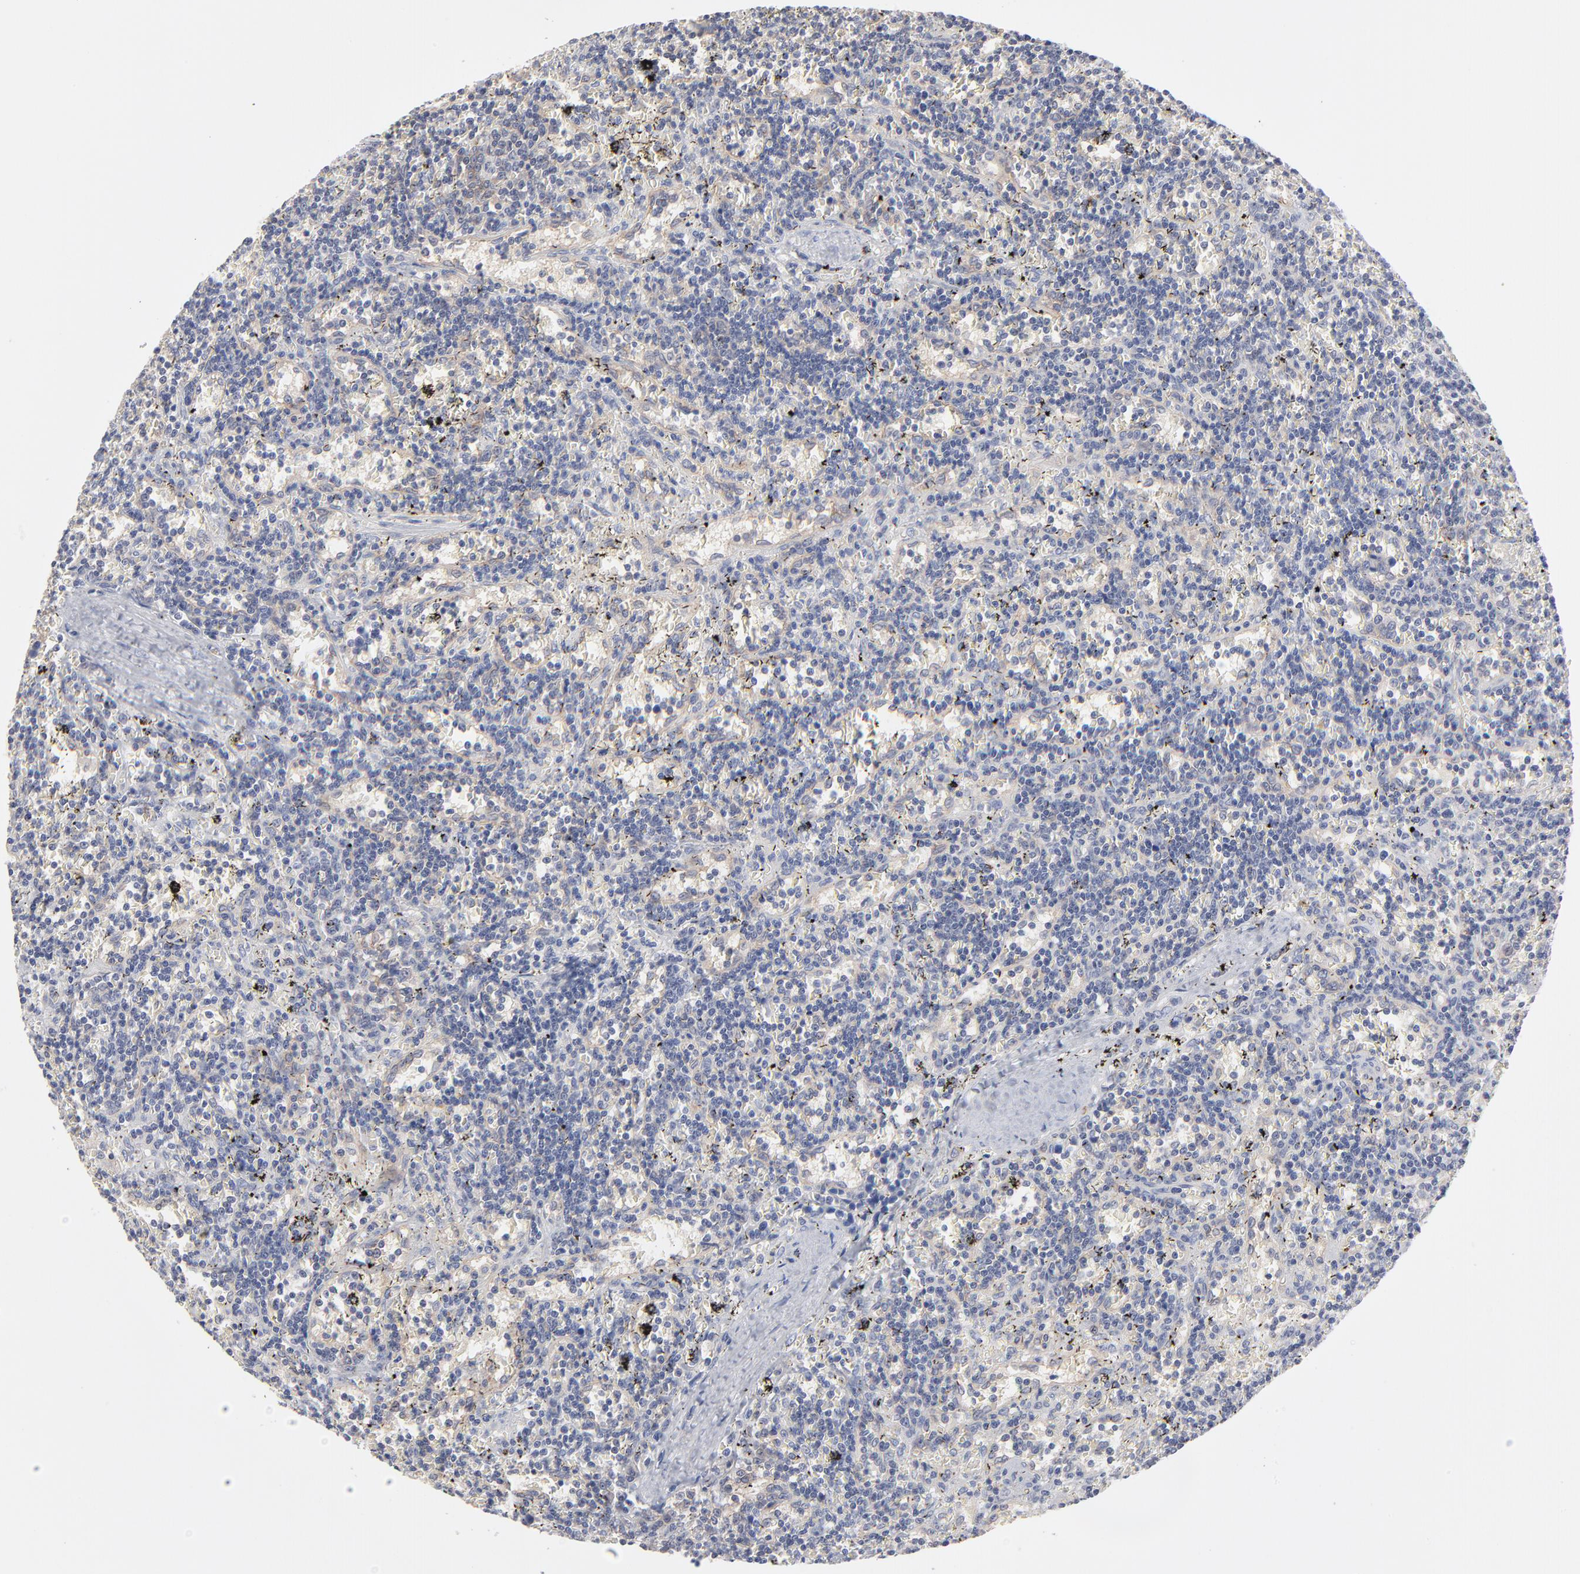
{"staining": {"intensity": "weak", "quantity": "<25%", "location": "cytoplasmic/membranous"}, "tissue": "lymphoma", "cell_type": "Tumor cells", "image_type": "cancer", "snomed": [{"axis": "morphology", "description": "Malignant lymphoma, non-Hodgkin's type, Low grade"}, {"axis": "topography", "description": "Spleen"}], "caption": "Low-grade malignant lymphoma, non-Hodgkin's type was stained to show a protein in brown. There is no significant staining in tumor cells. Nuclei are stained in blue.", "gene": "SLC16A1", "patient": {"sex": "male", "age": 60}}